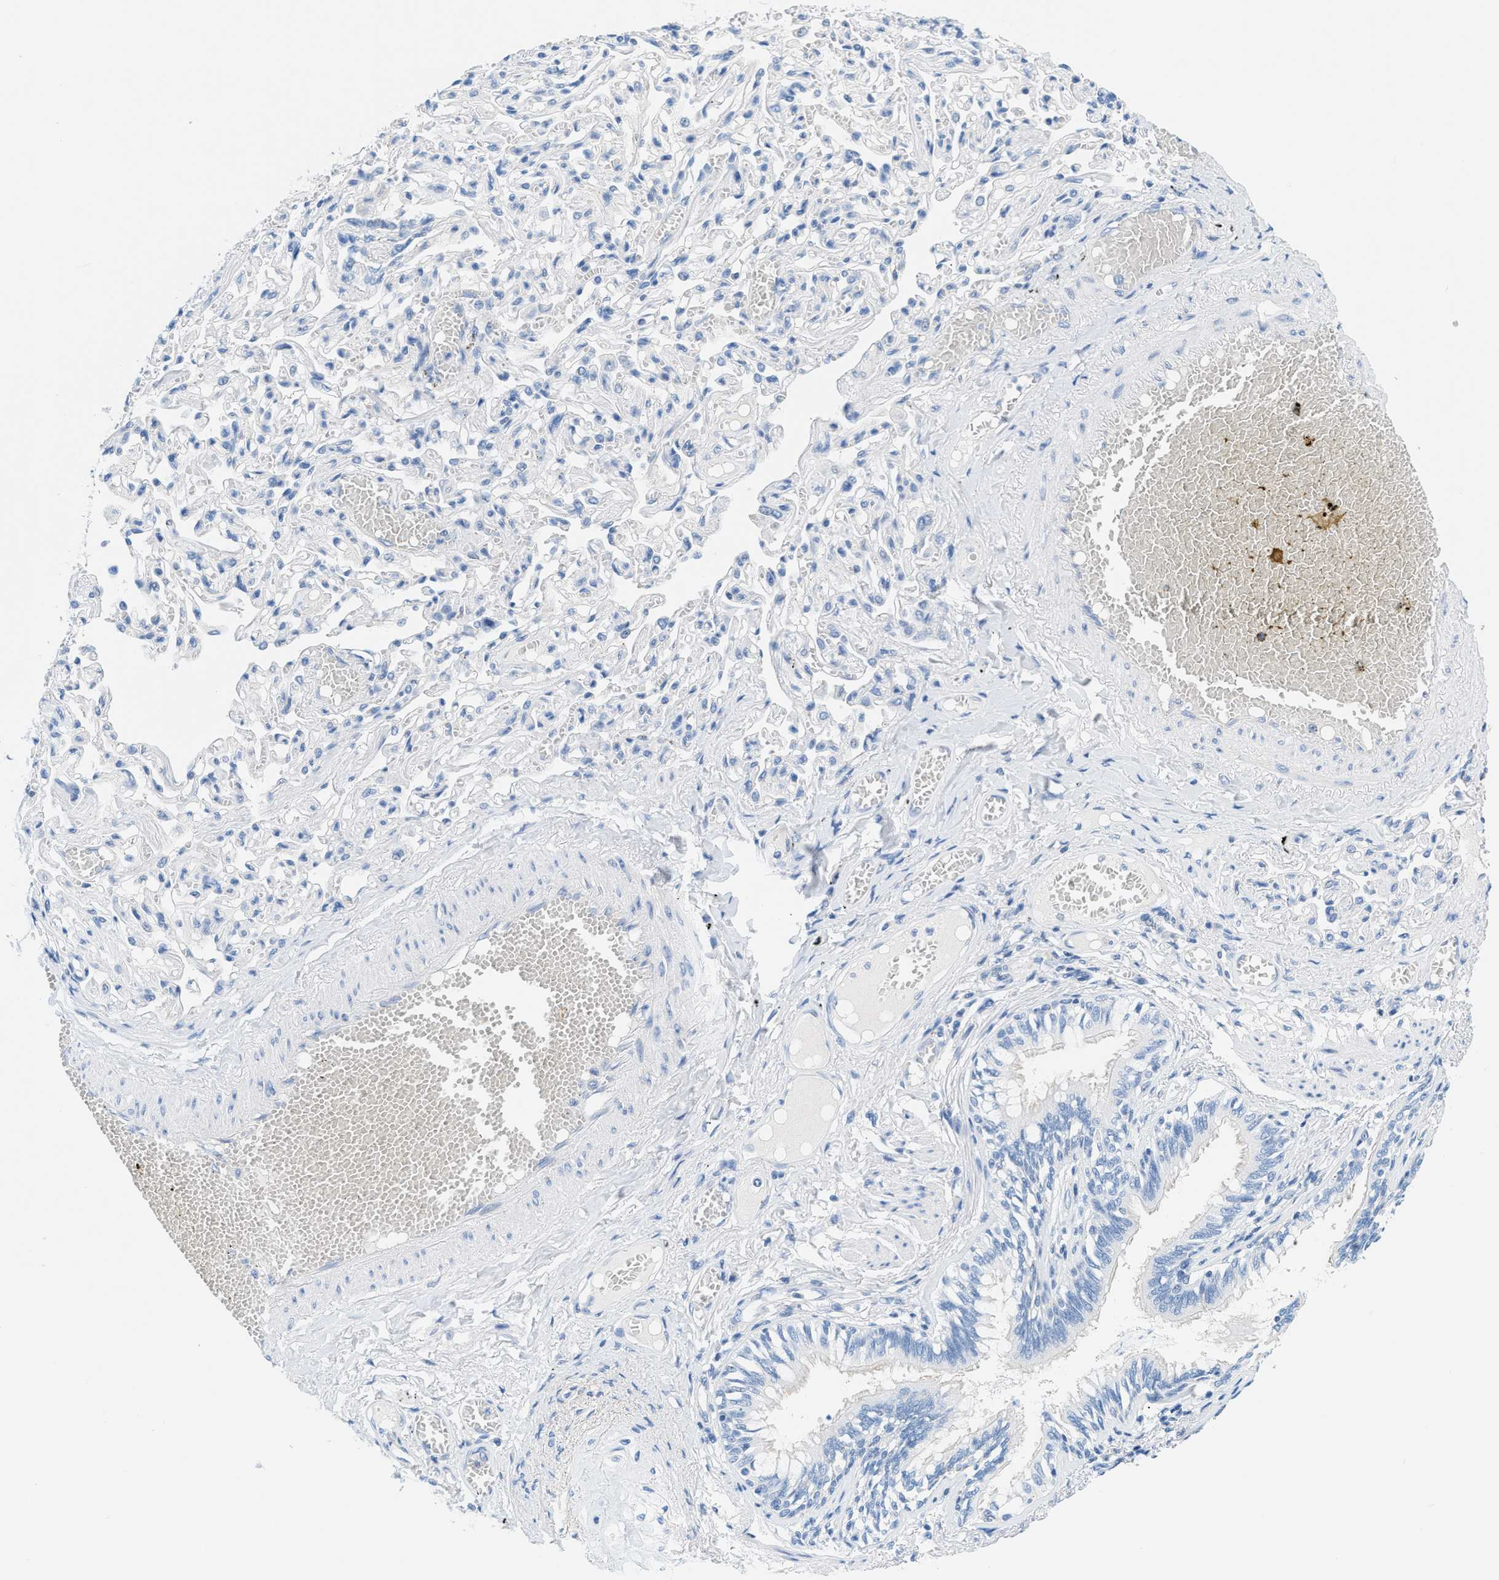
{"staining": {"intensity": "negative", "quantity": "none", "location": "none"}, "tissue": "bronchus", "cell_type": "Respiratory epithelial cells", "image_type": "normal", "snomed": [{"axis": "morphology", "description": "Normal tissue, NOS"}, {"axis": "morphology", "description": "Inflammation, NOS"}, {"axis": "topography", "description": "Cartilage tissue"}, {"axis": "topography", "description": "Lung"}], "caption": "Unremarkable bronchus was stained to show a protein in brown. There is no significant positivity in respiratory epithelial cells.", "gene": "FDCSP", "patient": {"sex": "male", "age": 71}}